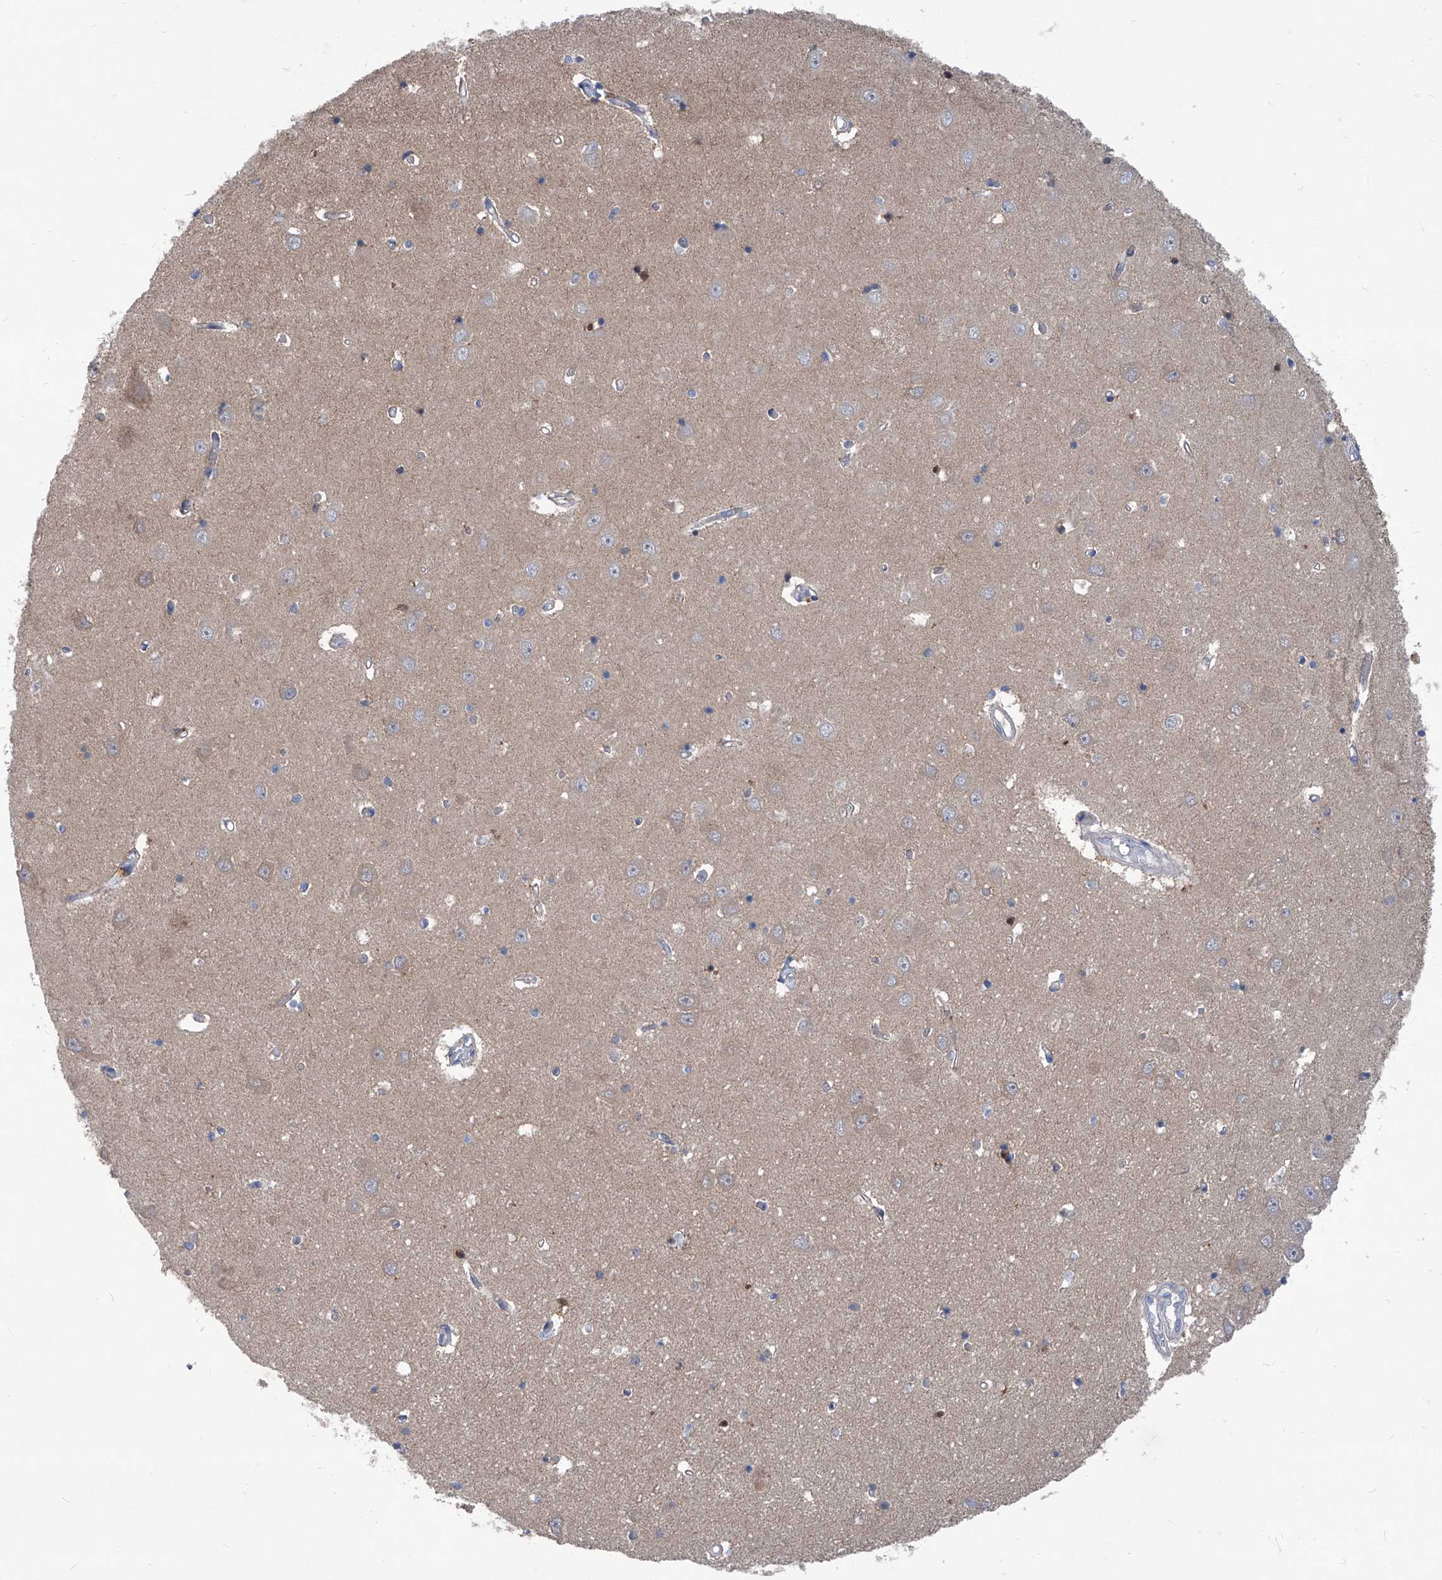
{"staining": {"intensity": "weak", "quantity": "<25%", "location": "cytoplasmic/membranous"}, "tissue": "hippocampus", "cell_type": "Glial cells", "image_type": "normal", "snomed": [{"axis": "morphology", "description": "Normal tissue, NOS"}, {"axis": "topography", "description": "Hippocampus"}], "caption": "Histopathology image shows no significant protein positivity in glial cells of benign hippocampus. (Brightfield microscopy of DAB (3,3'-diaminobenzidine) immunohistochemistry at high magnification).", "gene": "EPHA8", "patient": {"sex": "male", "age": 70}}